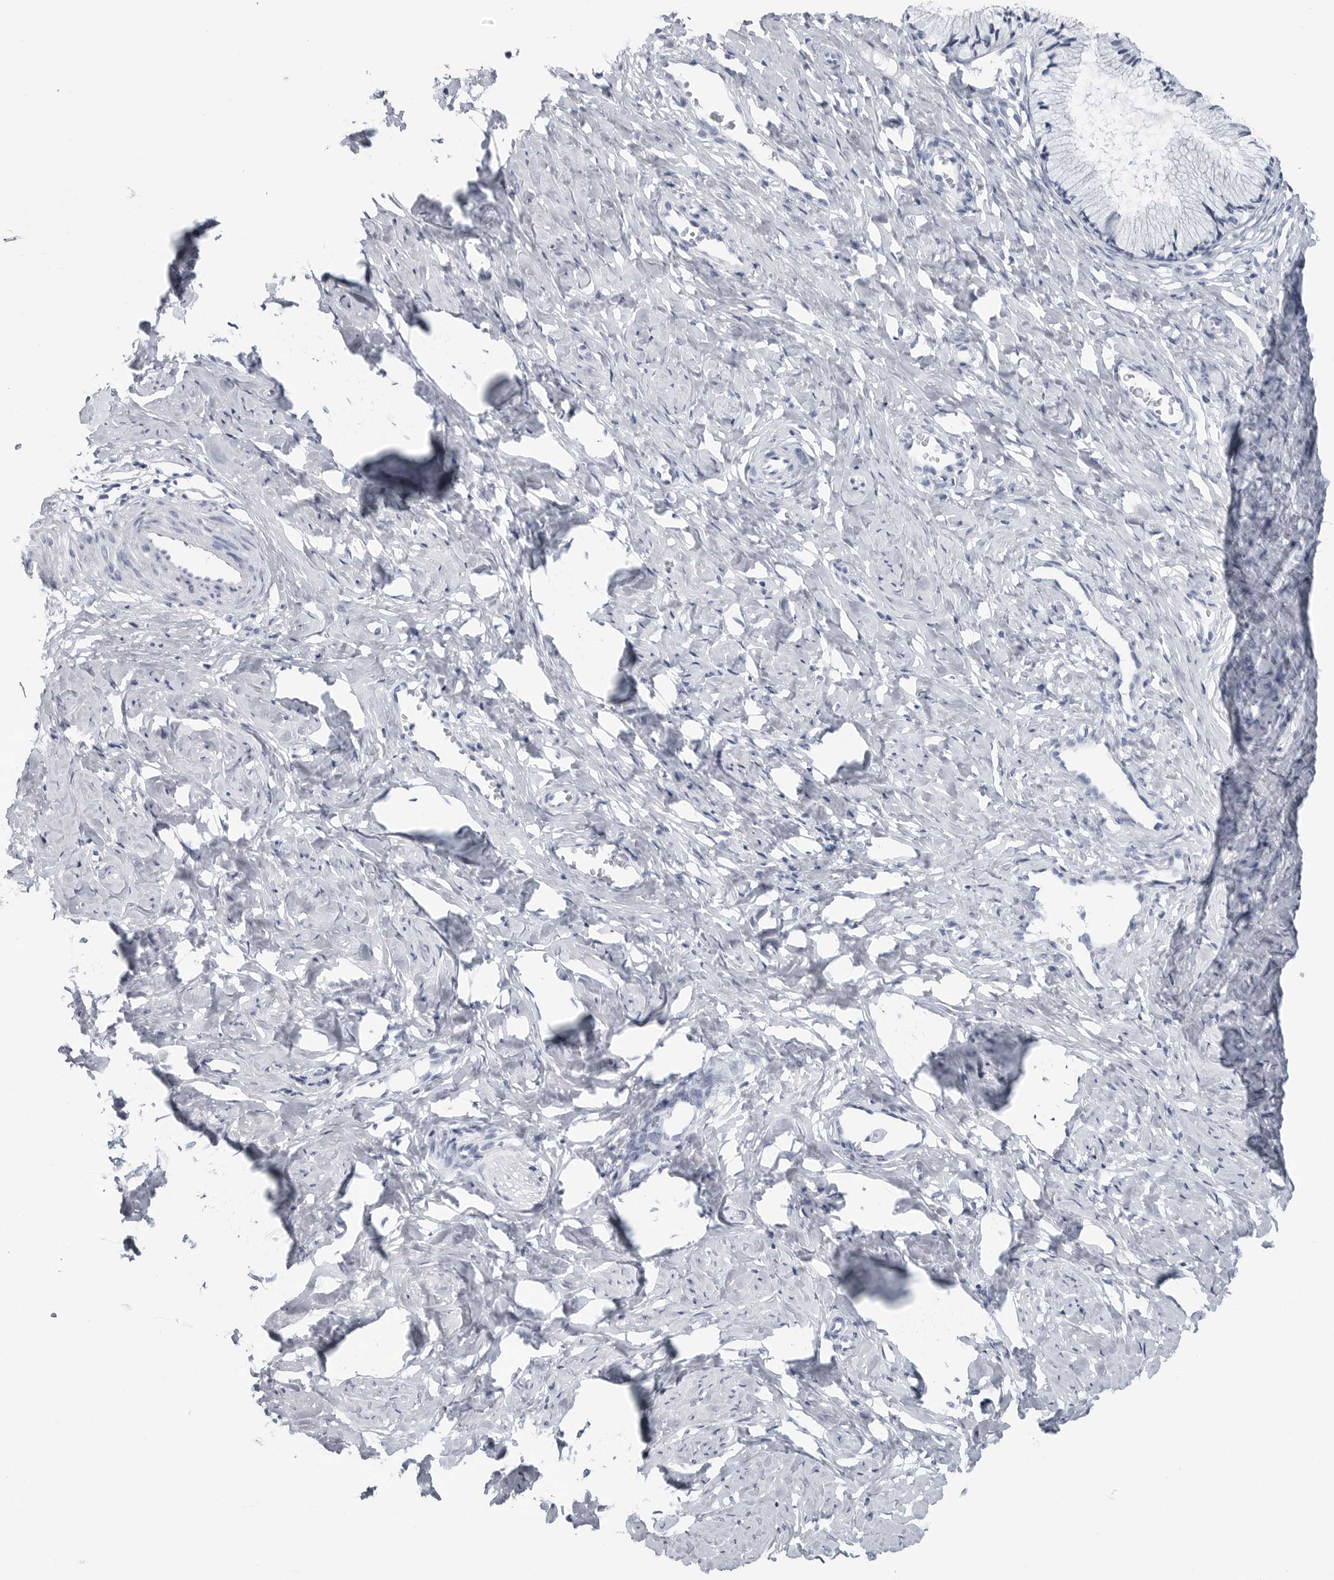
{"staining": {"intensity": "negative", "quantity": "none", "location": "none"}, "tissue": "cervix", "cell_type": "Glandular cells", "image_type": "normal", "snomed": [{"axis": "morphology", "description": "Normal tissue, NOS"}, {"axis": "topography", "description": "Cervix"}], "caption": "Human cervix stained for a protein using immunohistochemistry (IHC) displays no staining in glandular cells.", "gene": "CSH1", "patient": {"sex": "female", "age": 27}}